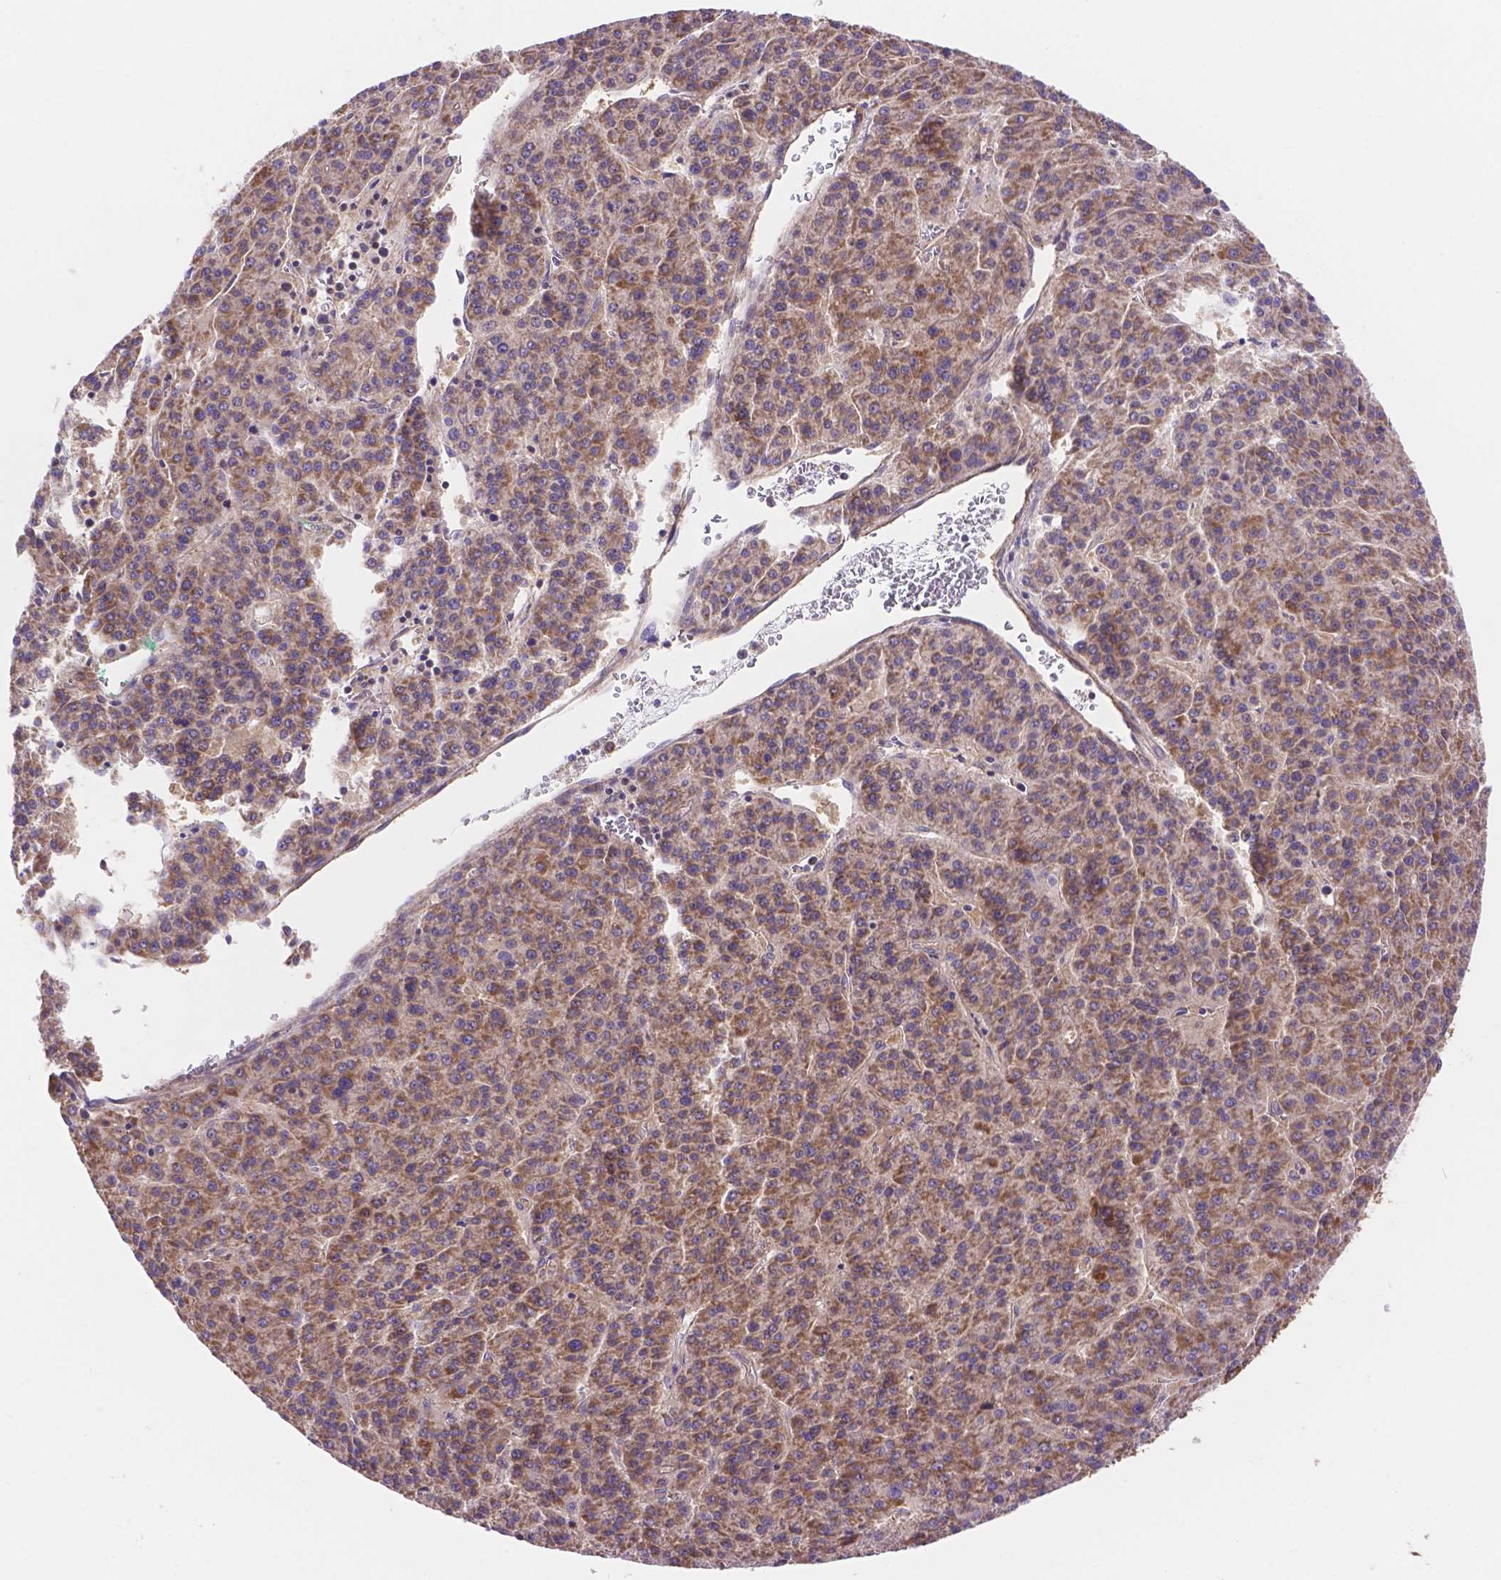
{"staining": {"intensity": "moderate", "quantity": "<25%", "location": "cytoplasmic/membranous"}, "tissue": "liver cancer", "cell_type": "Tumor cells", "image_type": "cancer", "snomed": [{"axis": "morphology", "description": "Carcinoma, Hepatocellular, NOS"}, {"axis": "topography", "description": "Liver"}], "caption": "About <25% of tumor cells in human liver cancer (hepatocellular carcinoma) reveal moderate cytoplasmic/membranous protein positivity as visualized by brown immunohistochemical staining.", "gene": "AK3", "patient": {"sex": "female", "age": 58}}